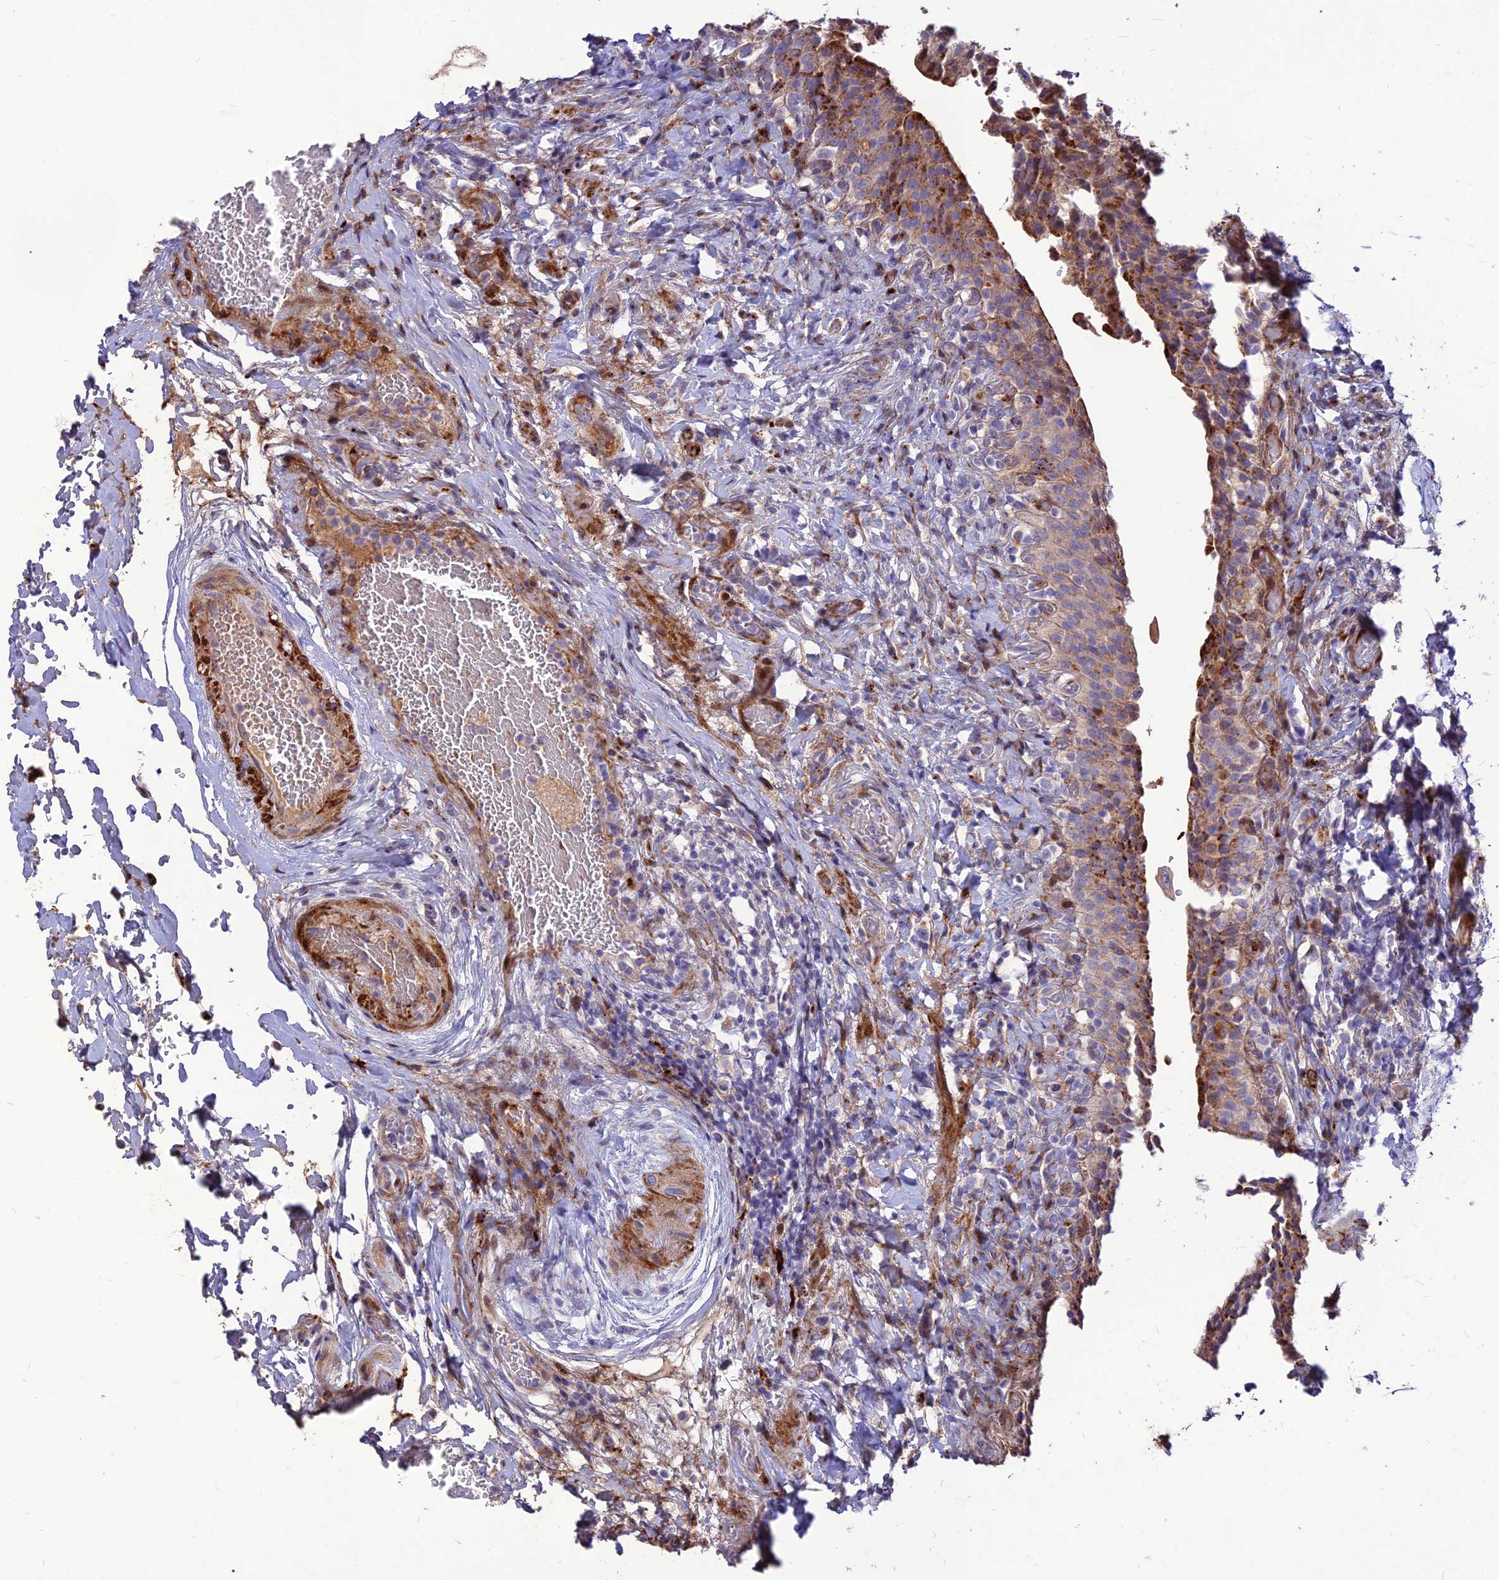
{"staining": {"intensity": "strong", "quantity": "25%-75%", "location": "cytoplasmic/membranous"}, "tissue": "urinary bladder", "cell_type": "Urothelial cells", "image_type": "normal", "snomed": [{"axis": "morphology", "description": "Normal tissue, NOS"}, {"axis": "morphology", "description": "Inflammation, NOS"}, {"axis": "topography", "description": "Urinary bladder"}], "caption": "The micrograph displays staining of unremarkable urinary bladder, revealing strong cytoplasmic/membranous protein expression (brown color) within urothelial cells.", "gene": "RIMOC1", "patient": {"sex": "male", "age": 64}}